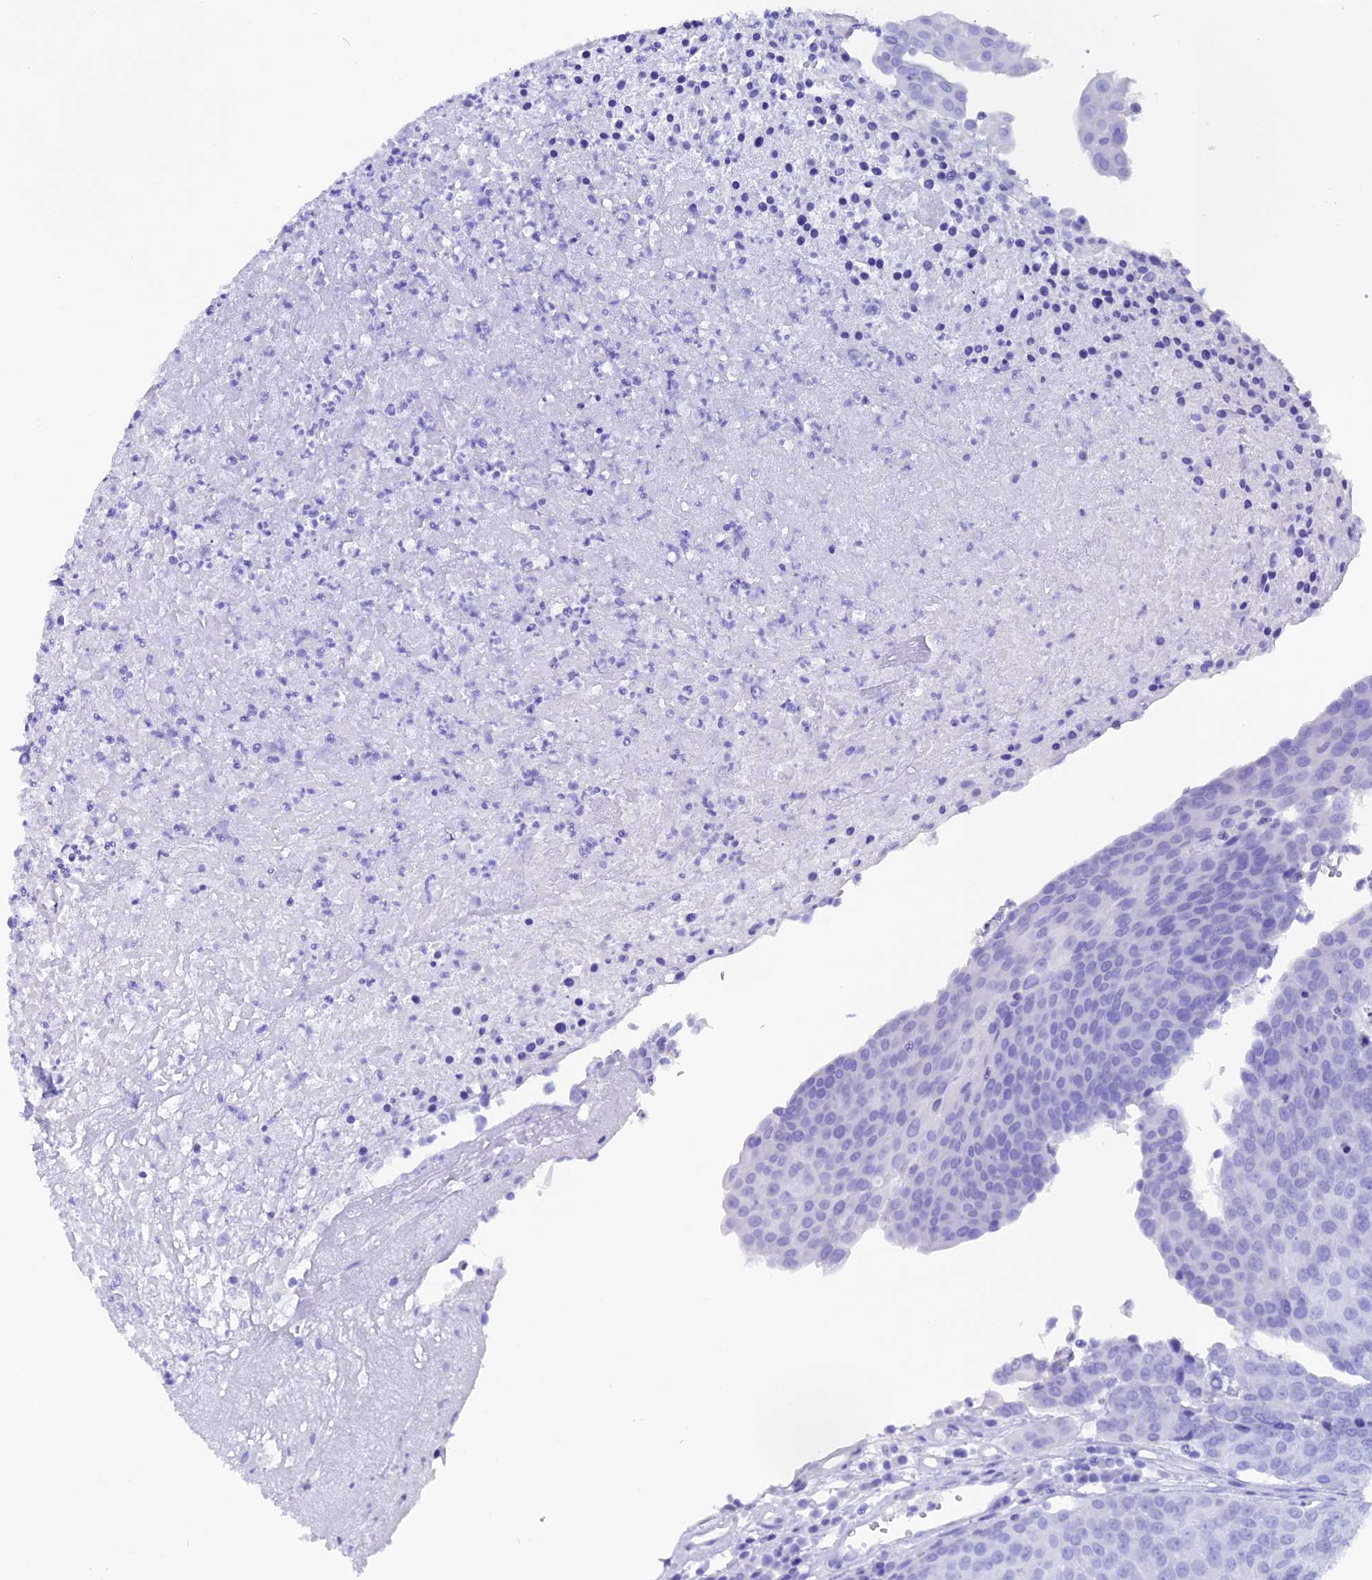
{"staining": {"intensity": "negative", "quantity": "none", "location": "none"}, "tissue": "urothelial cancer", "cell_type": "Tumor cells", "image_type": "cancer", "snomed": [{"axis": "morphology", "description": "Urothelial carcinoma, High grade"}, {"axis": "topography", "description": "Urinary bladder"}], "caption": "Urothelial cancer stained for a protein using immunohistochemistry demonstrates no staining tumor cells.", "gene": "ANKRD29", "patient": {"sex": "female", "age": 85}}